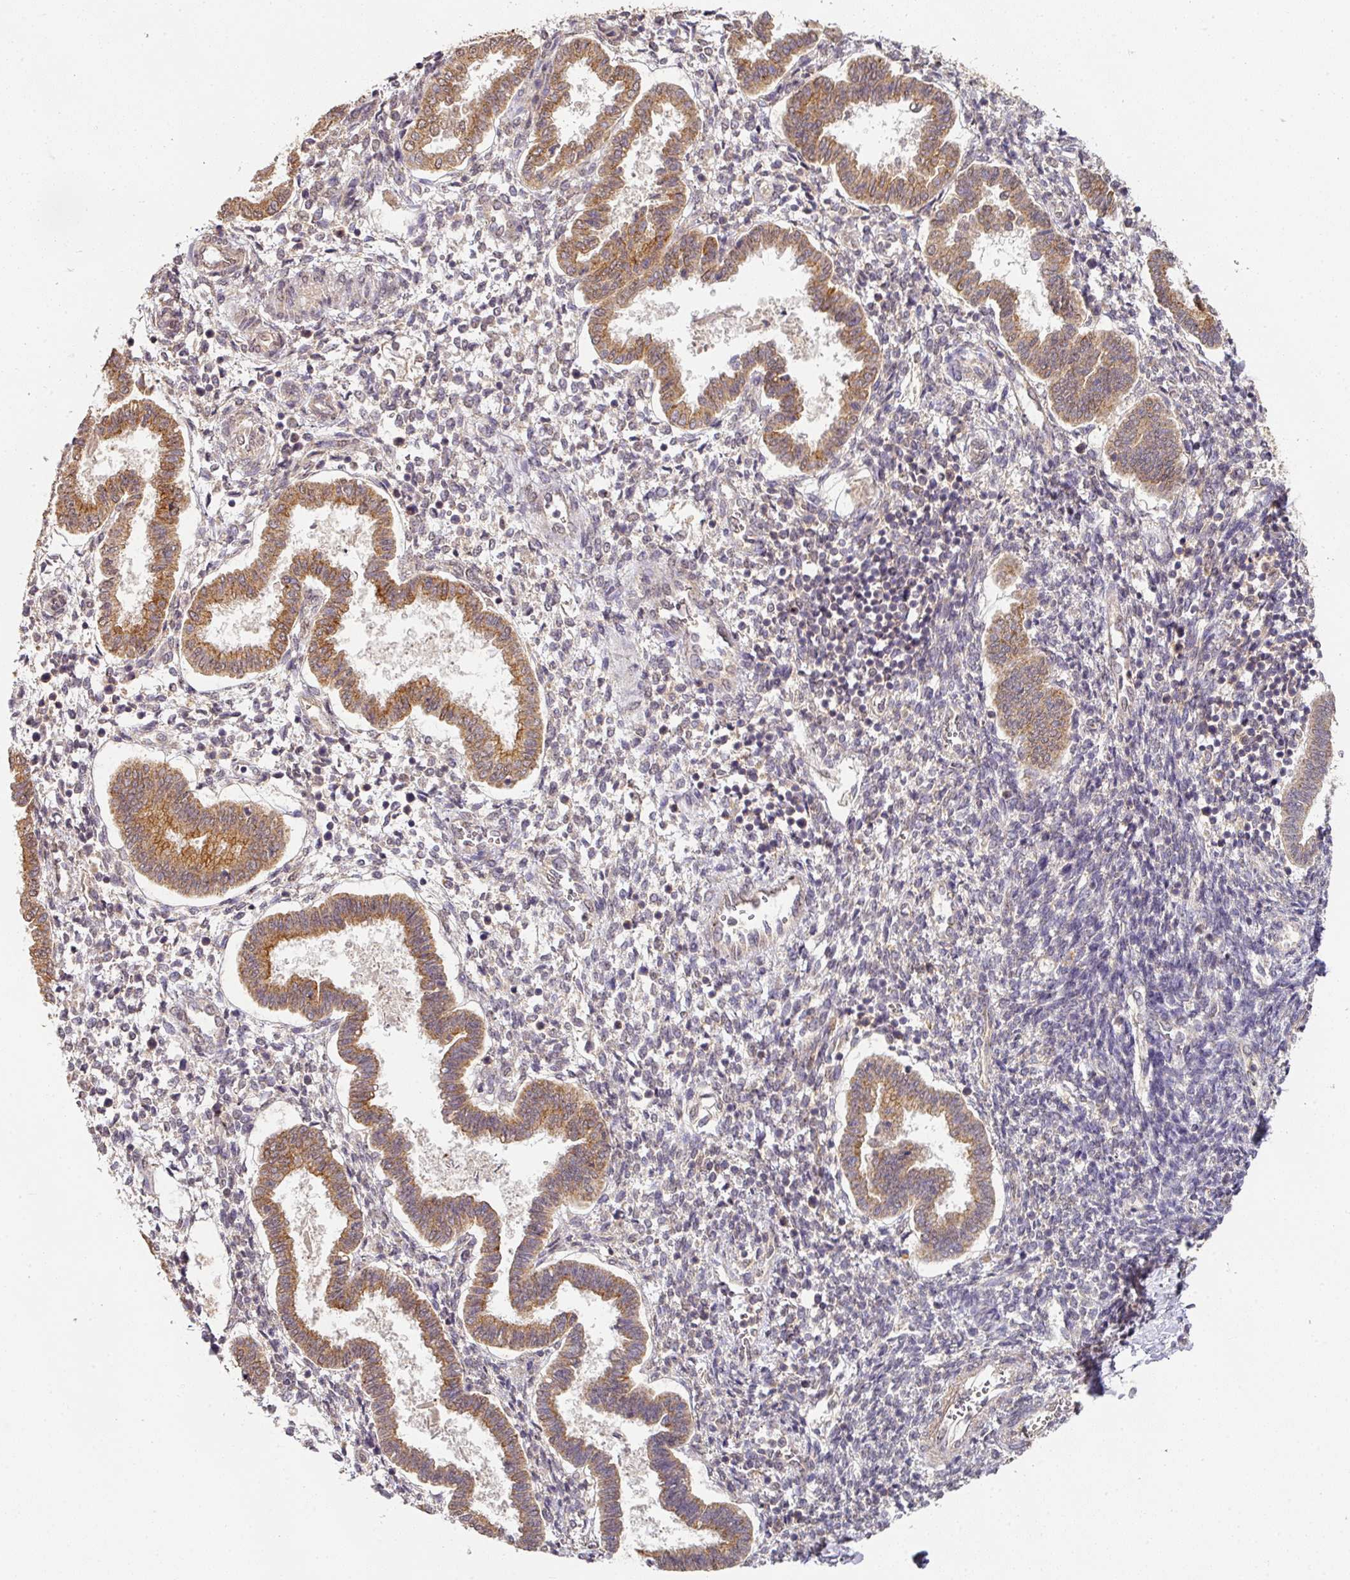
{"staining": {"intensity": "negative", "quantity": "none", "location": "none"}, "tissue": "endometrium", "cell_type": "Cells in endometrial stroma", "image_type": "normal", "snomed": [{"axis": "morphology", "description": "Normal tissue, NOS"}, {"axis": "topography", "description": "Endometrium"}], "caption": "Benign endometrium was stained to show a protein in brown. There is no significant expression in cells in endometrial stroma.", "gene": "EXTL3", "patient": {"sex": "female", "age": 24}}